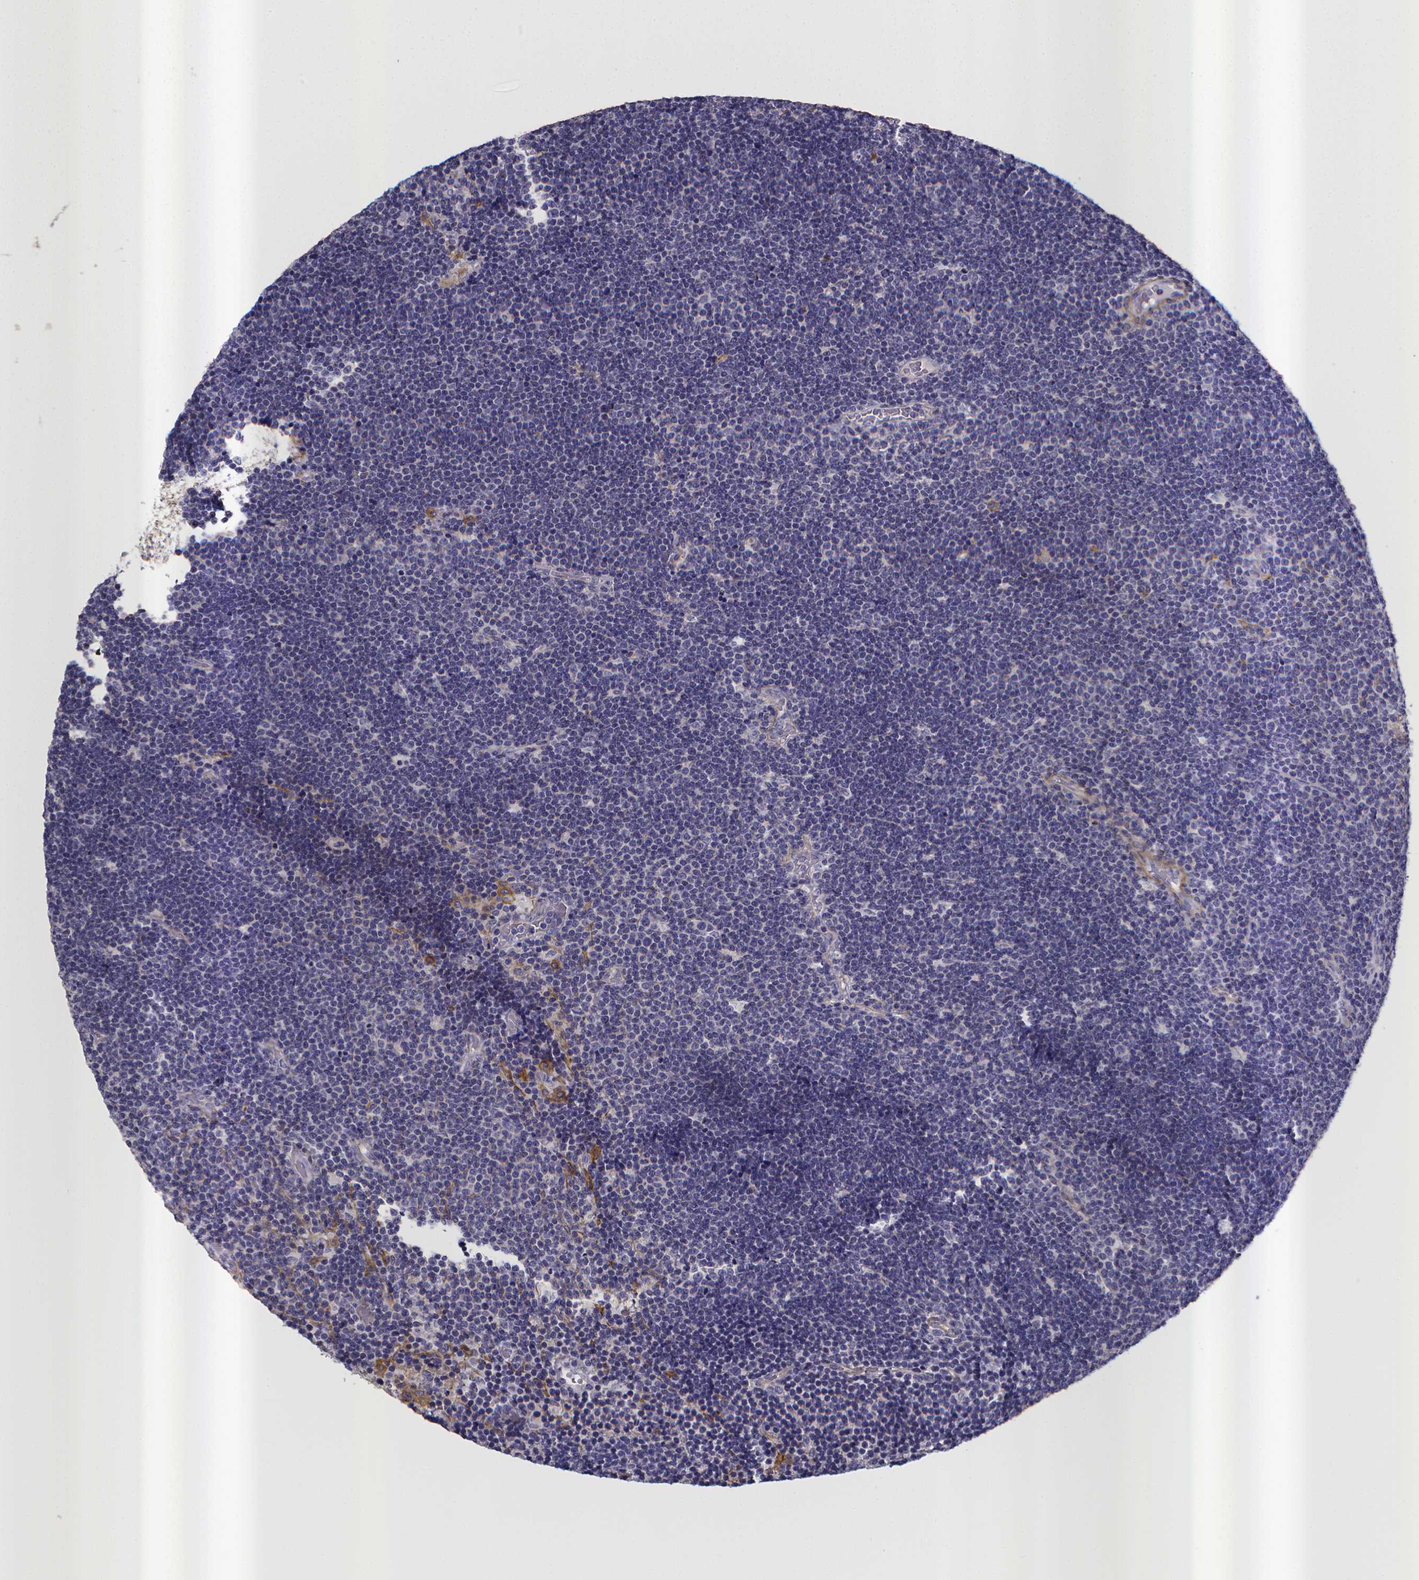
{"staining": {"intensity": "negative", "quantity": "none", "location": "none"}, "tissue": "lymphoma", "cell_type": "Tumor cells", "image_type": "cancer", "snomed": [{"axis": "morphology", "description": "Malignant lymphoma, non-Hodgkin's type, Low grade"}, {"axis": "topography", "description": "Brain"}], "caption": "Immunohistochemistry image of malignant lymphoma, non-Hodgkin's type (low-grade) stained for a protein (brown), which demonstrates no staining in tumor cells.", "gene": "RERG", "patient": {"sex": "female", "age": 66}}